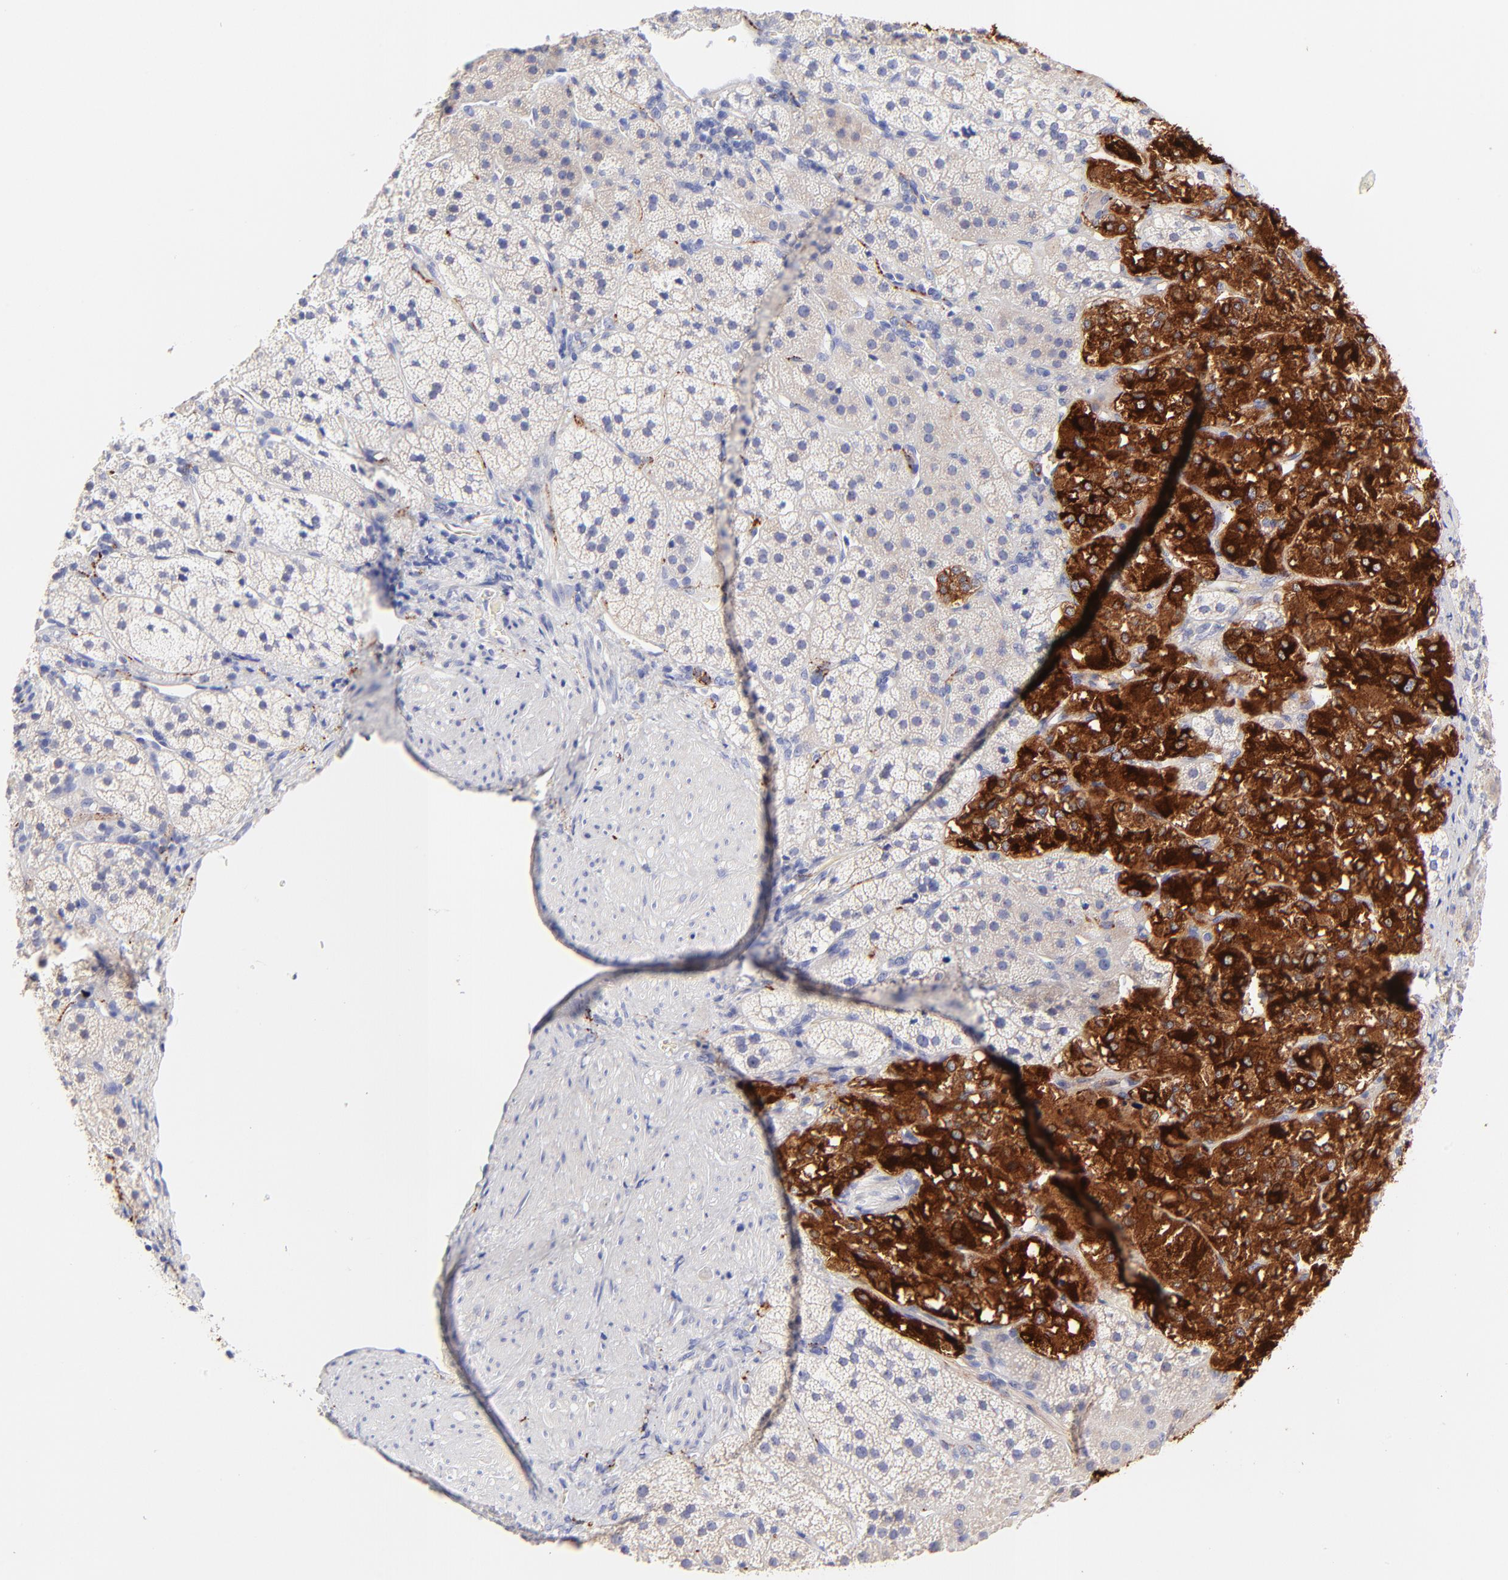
{"staining": {"intensity": "strong", "quantity": "<25%", "location": "cytoplasmic/membranous"}, "tissue": "adrenal gland", "cell_type": "Glandular cells", "image_type": "normal", "snomed": [{"axis": "morphology", "description": "Normal tissue, NOS"}, {"axis": "topography", "description": "Adrenal gland"}], "caption": "Immunohistochemical staining of normal human adrenal gland exhibits strong cytoplasmic/membranous protein expression in about <25% of glandular cells. Nuclei are stained in blue.", "gene": "RAB3A", "patient": {"sex": "female", "age": 44}}